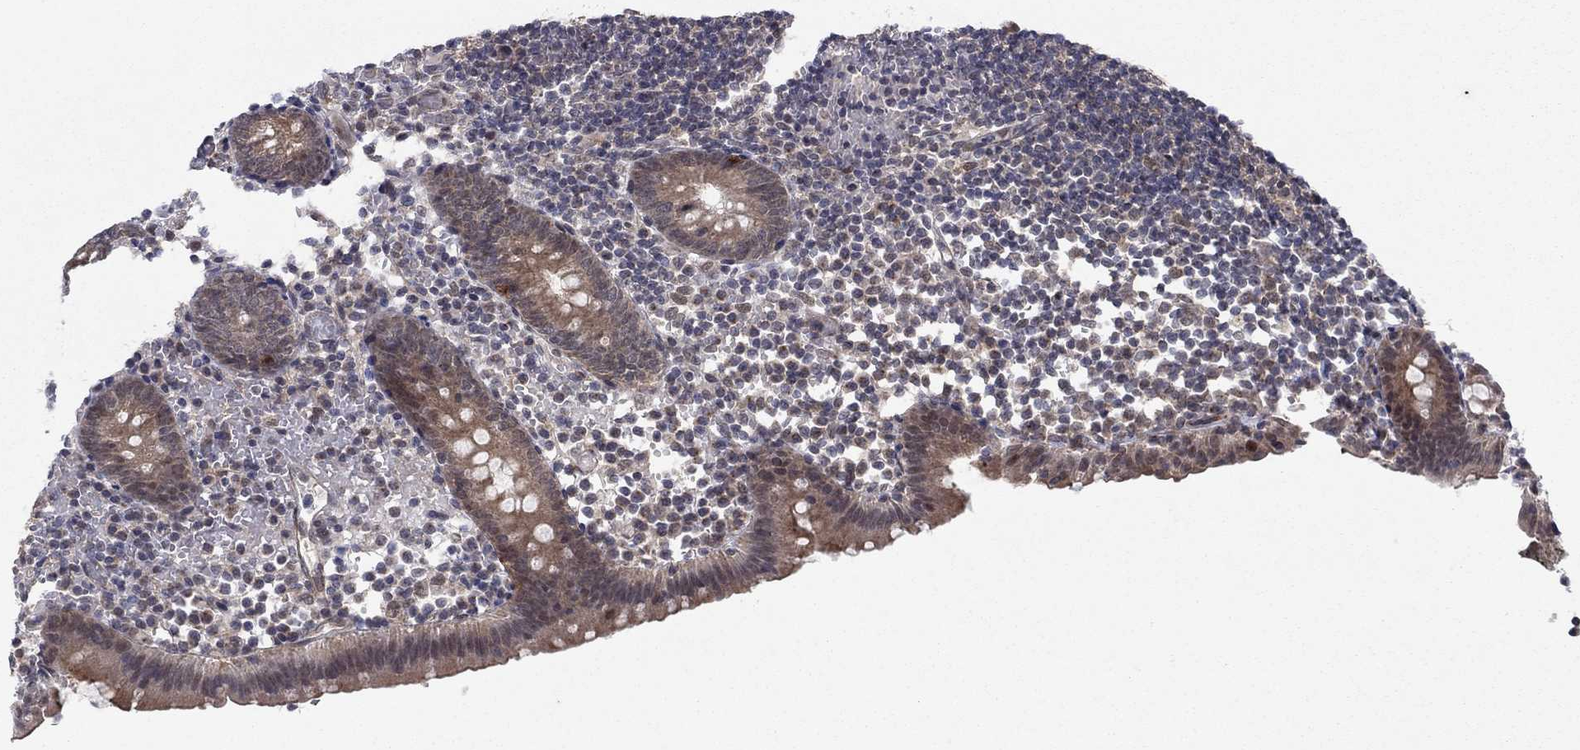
{"staining": {"intensity": "moderate", "quantity": "25%-75%", "location": "cytoplasmic/membranous"}, "tissue": "appendix", "cell_type": "Glandular cells", "image_type": "normal", "snomed": [{"axis": "morphology", "description": "Normal tissue, NOS"}, {"axis": "topography", "description": "Appendix"}], "caption": "Immunohistochemical staining of benign appendix exhibits medium levels of moderate cytoplasmic/membranous staining in approximately 25%-75% of glandular cells.", "gene": "PSMC1", "patient": {"sex": "female", "age": 40}}